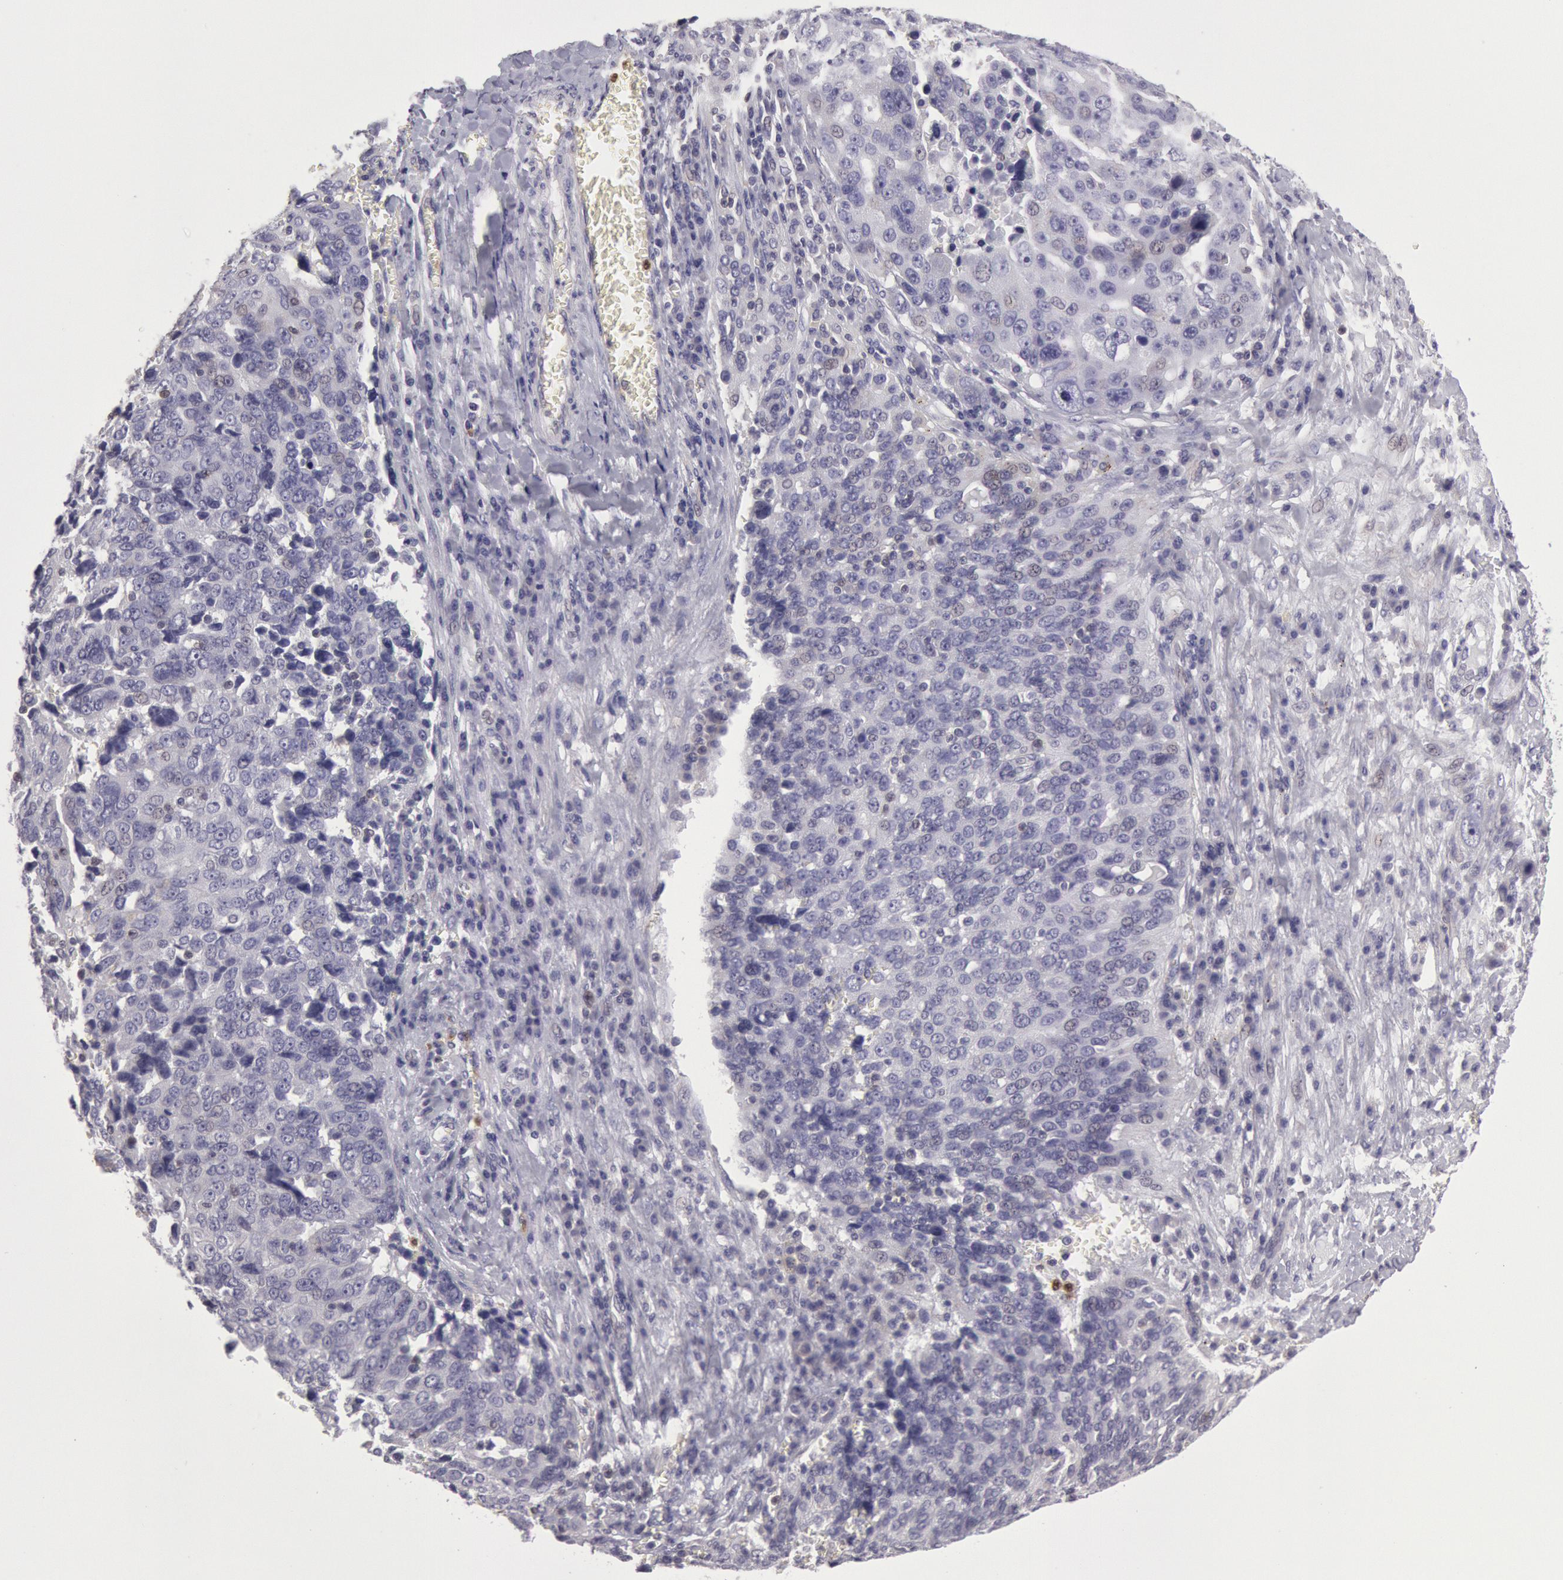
{"staining": {"intensity": "negative", "quantity": "none", "location": "none"}, "tissue": "ovarian cancer", "cell_type": "Tumor cells", "image_type": "cancer", "snomed": [{"axis": "morphology", "description": "Carcinoma, endometroid"}, {"axis": "topography", "description": "Ovary"}], "caption": "Tumor cells show no significant protein staining in endometroid carcinoma (ovarian).", "gene": "RAB27A", "patient": {"sex": "female", "age": 75}}